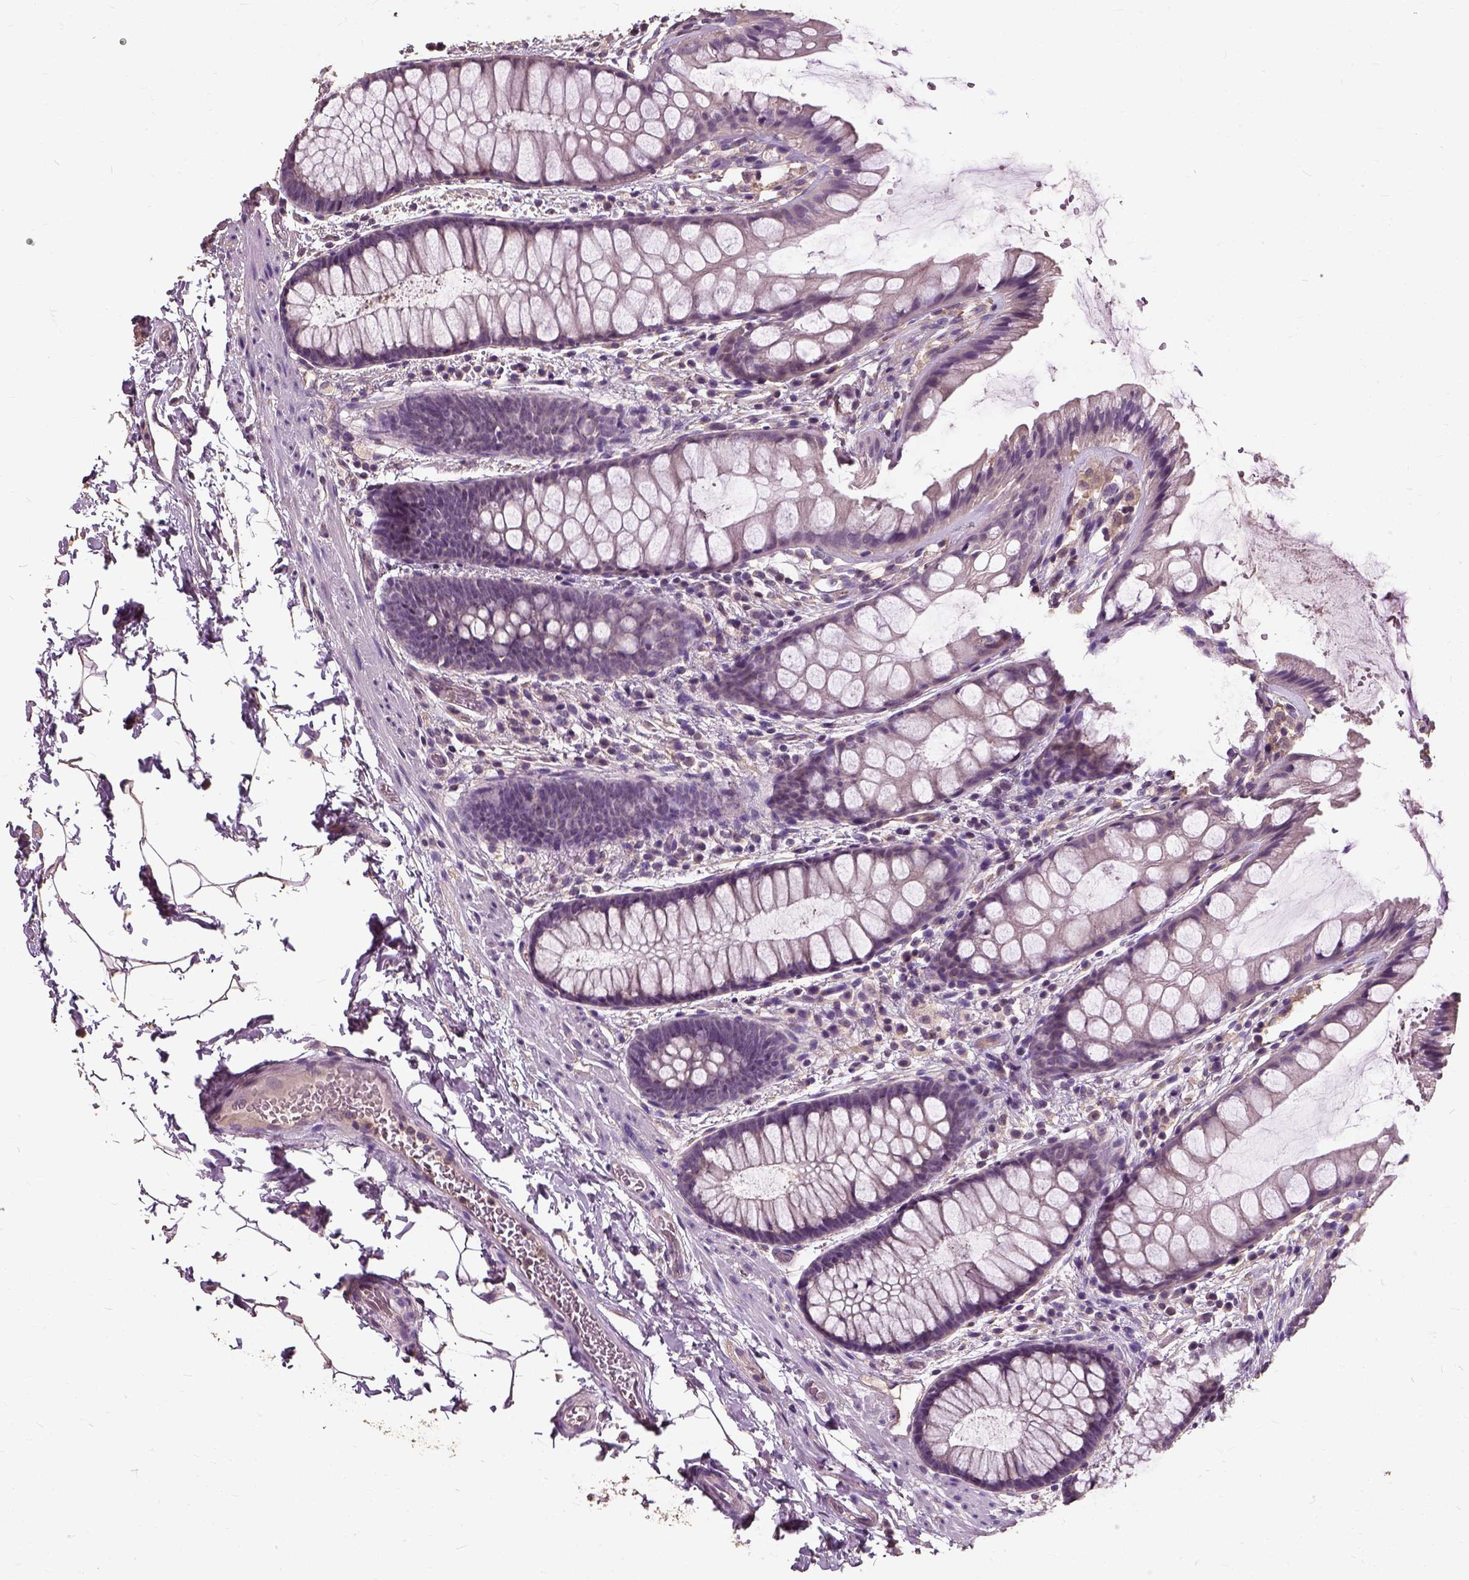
{"staining": {"intensity": "negative", "quantity": "none", "location": "none"}, "tissue": "rectum", "cell_type": "Glandular cells", "image_type": "normal", "snomed": [{"axis": "morphology", "description": "Normal tissue, NOS"}, {"axis": "topography", "description": "Rectum"}], "caption": "Unremarkable rectum was stained to show a protein in brown. There is no significant expression in glandular cells. The staining was performed using DAB (3,3'-diaminobenzidine) to visualize the protein expression in brown, while the nuclei were stained in blue with hematoxylin (Magnification: 20x).", "gene": "PEA15", "patient": {"sex": "female", "age": 62}}